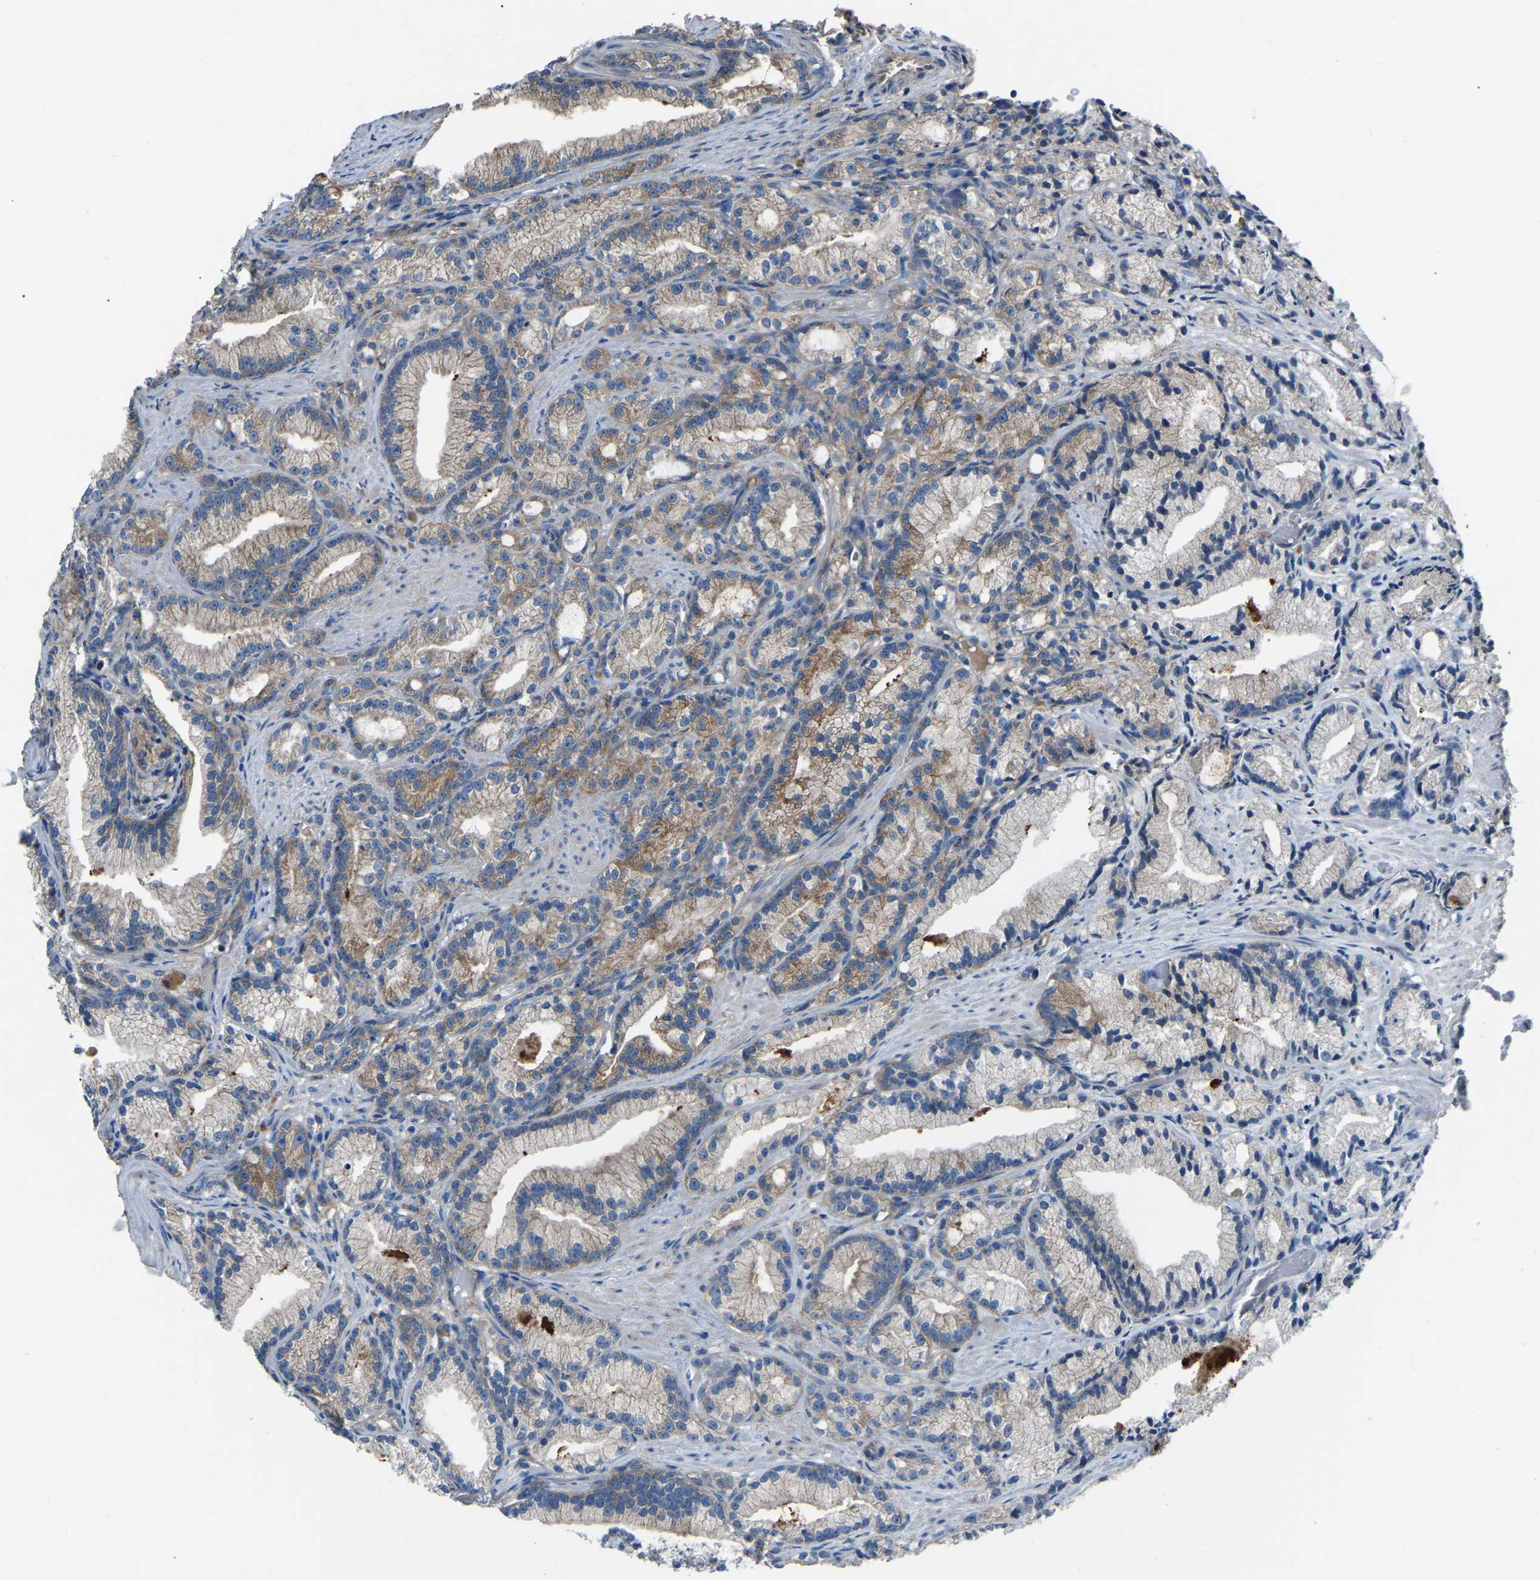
{"staining": {"intensity": "moderate", "quantity": ">75%", "location": "cytoplasmic/membranous"}, "tissue": "prostate cancer", "cell_type": "Tumor cells", "image_type": "cancer", "snomed": [{"axis": "morphology", "description": "Adenocarcinoma, Low grade"}, {"axis": "topography", "description": "Prostate"}], "caption": "Human prostate cancer (low-grade adenocarcinoma) stained with a protein marker exhibits moderate staining in tumor cells.", "gene": "AIMP1", "patient": {"sex": "male", "age": 89}}